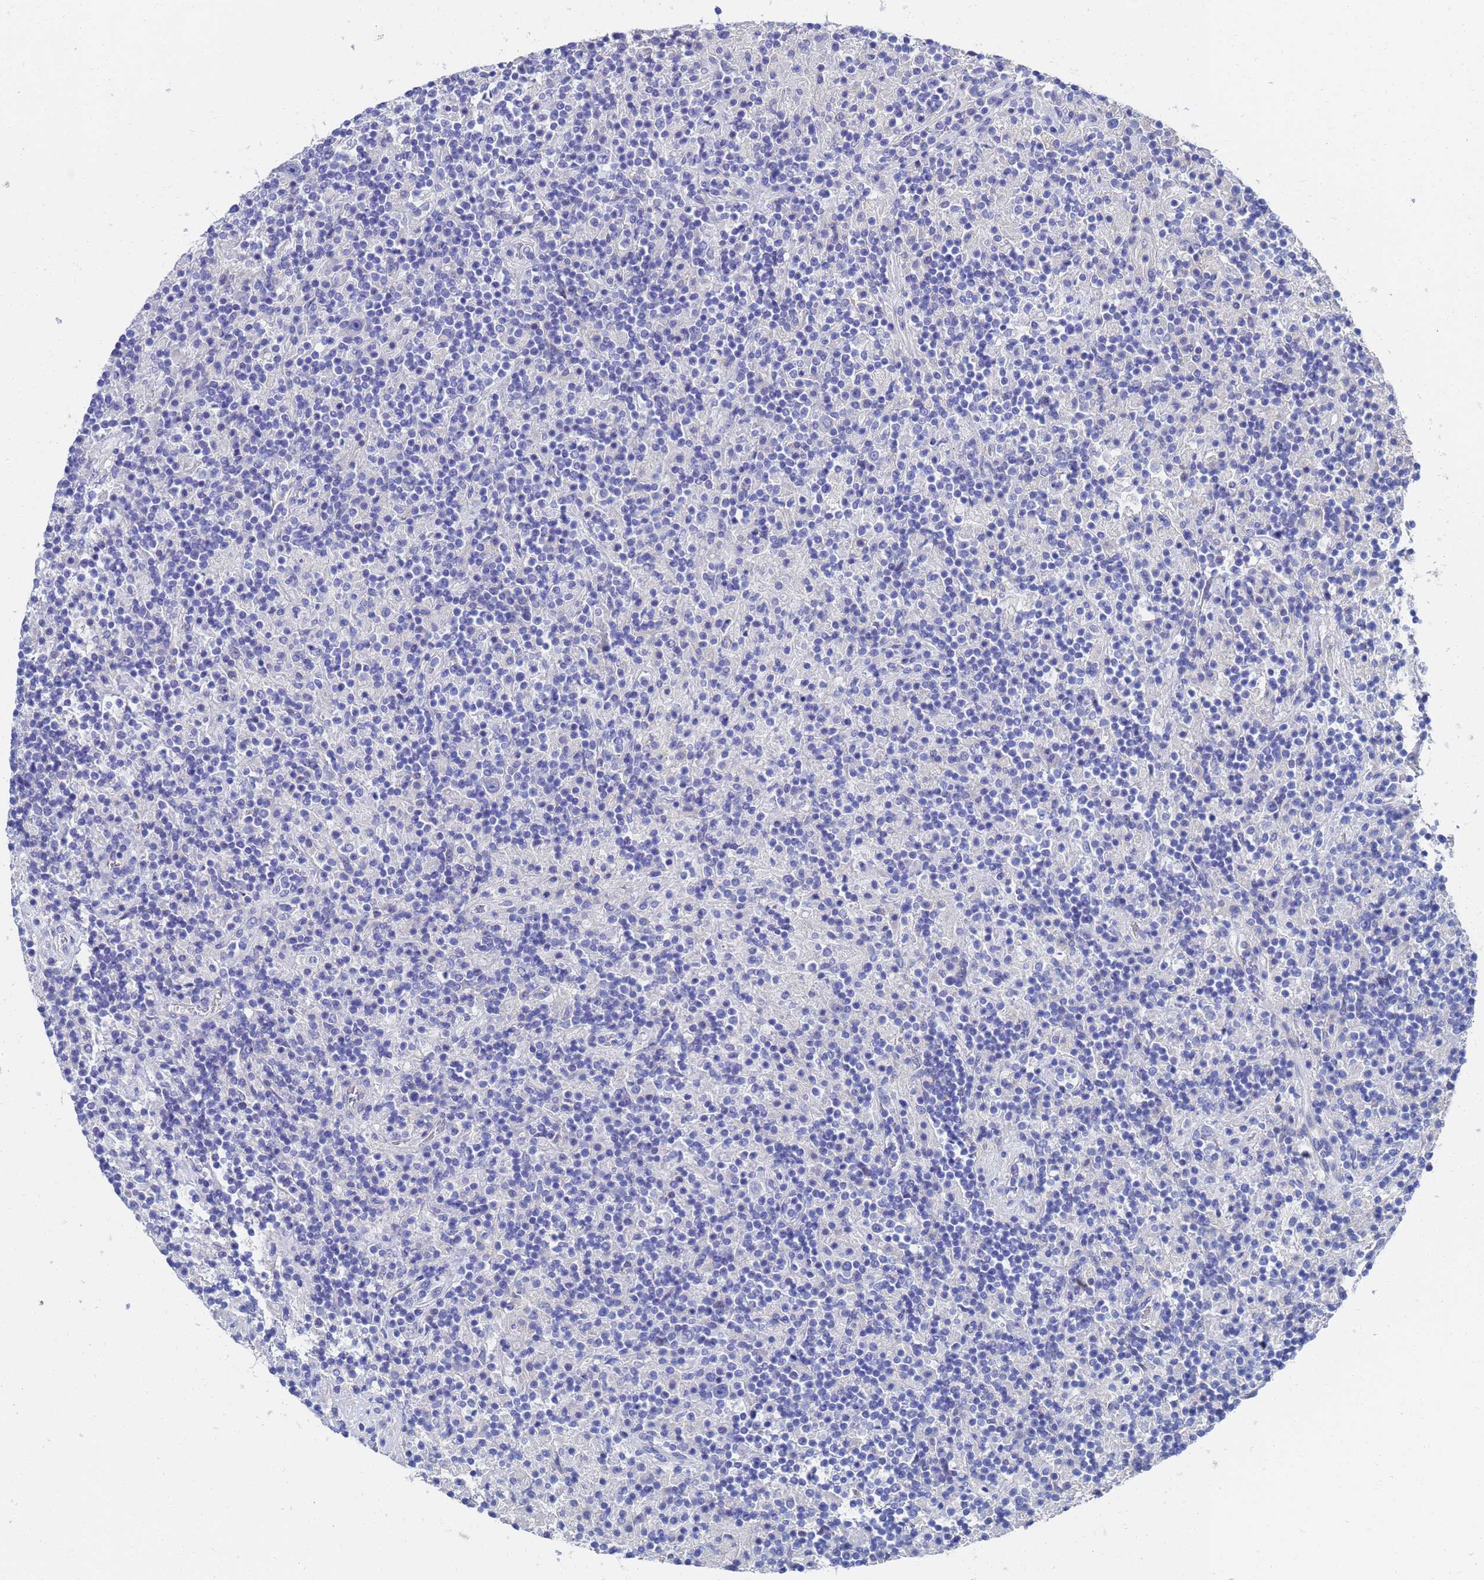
{"staining": {"intensity": "negative", "quantity": "none", "location": "none"}, "tissue": "lymphoma", "cell_type": "Tumor cells", "image_type": "cancer", "snomed": [{"axis": "morphology", "description": "Hodgkin's disease, NOS"}, {"axis": "topography", "description": "Lymph node"}], "caption": "High magnification brightfield microscopy of lymphoma stained with DAB (brown) and counterstained with hematoxylin (blue): tumor cells show no significant staining.", "gene": "LBX2", "patient": {"sex": "male", "age": 70}}